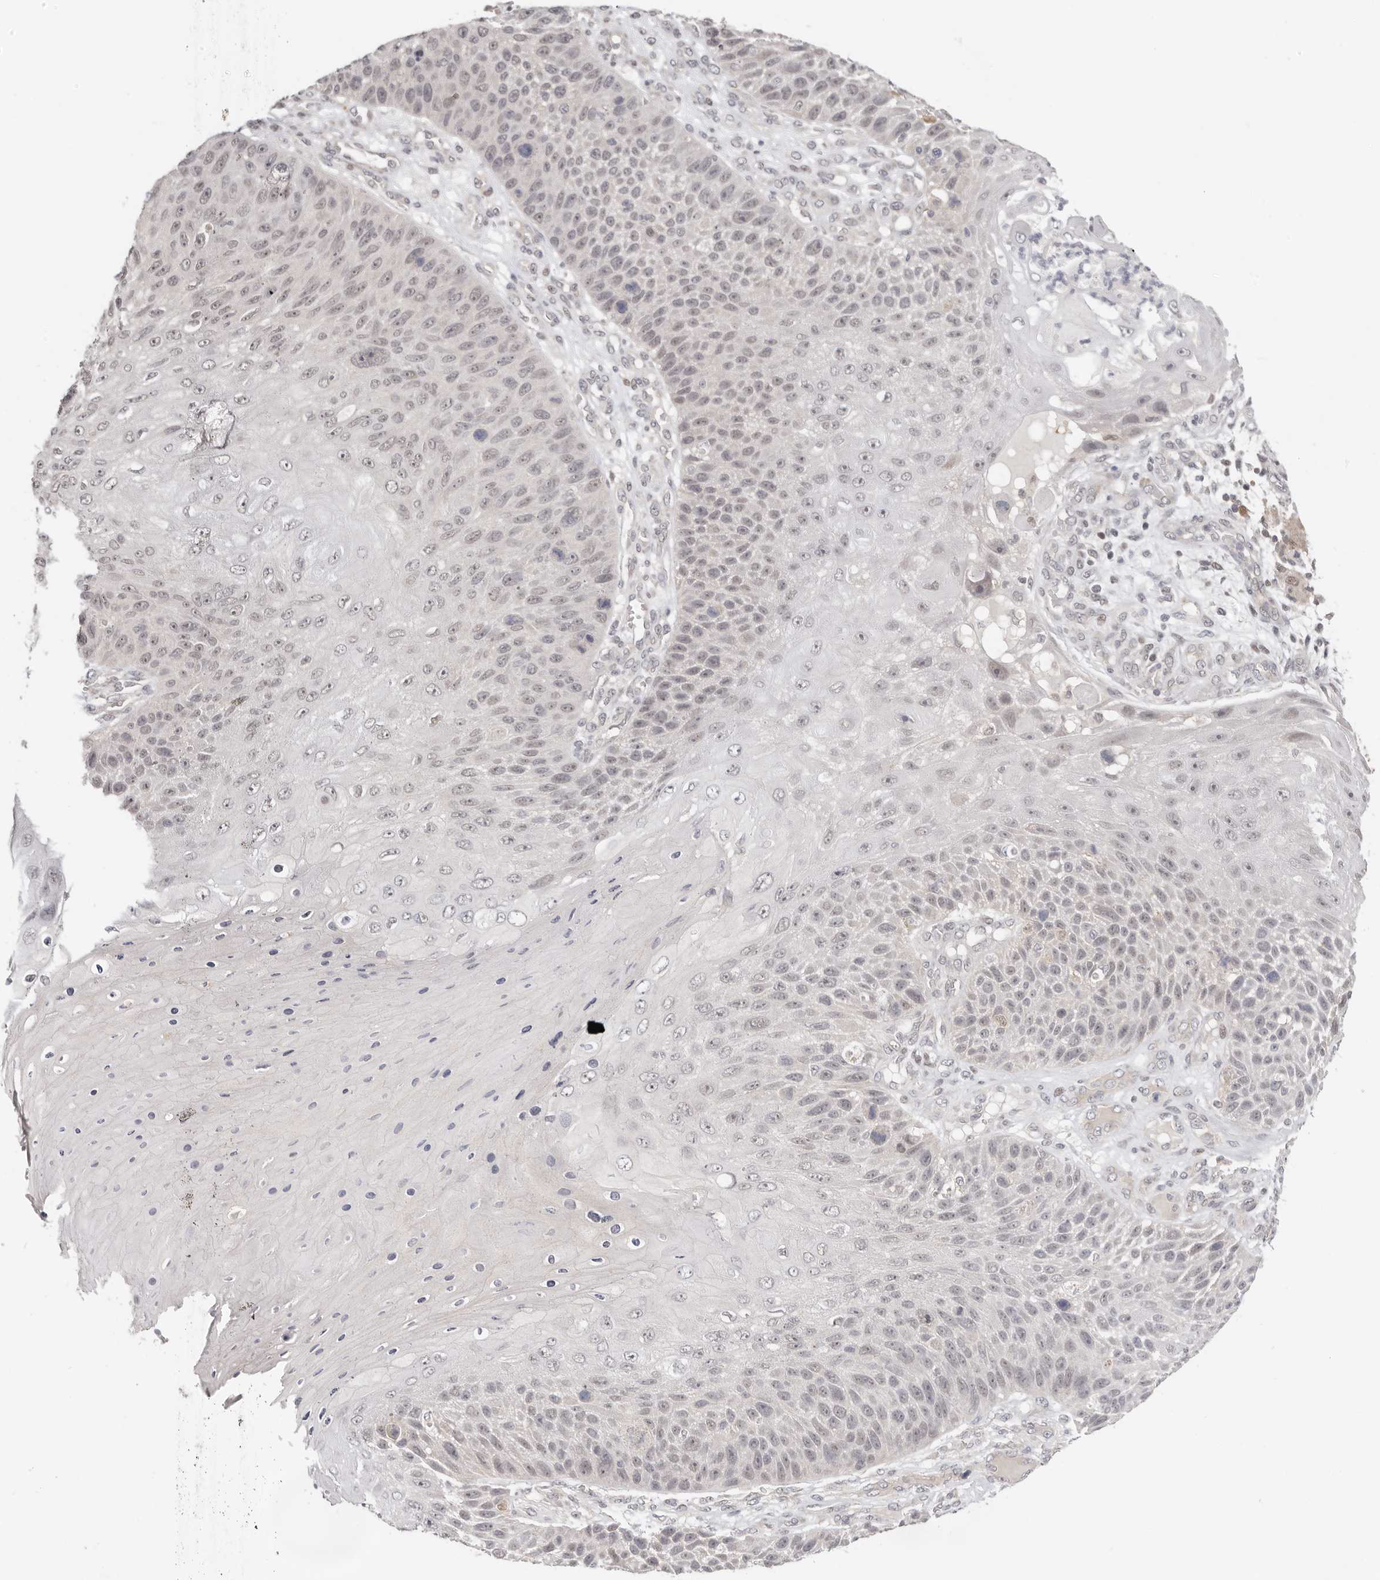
{"staining": {"intensity": "negative", "quantity": "none", "location": "none"}, "tissue": "skin cancer", "cell_type": "Tumor cells", "image_type": "cancer", "snomed": [{"axis": "morphology", "description": "Squamous cell carcinoma, NOS"}, {"axis": "topography", "description": "Skin"}], "caption": "Protein analysis of skin cancer shows no significant staining in tumor cells.", "gene": "LARP7", "patient": {"sex": "female", "age": 88}}